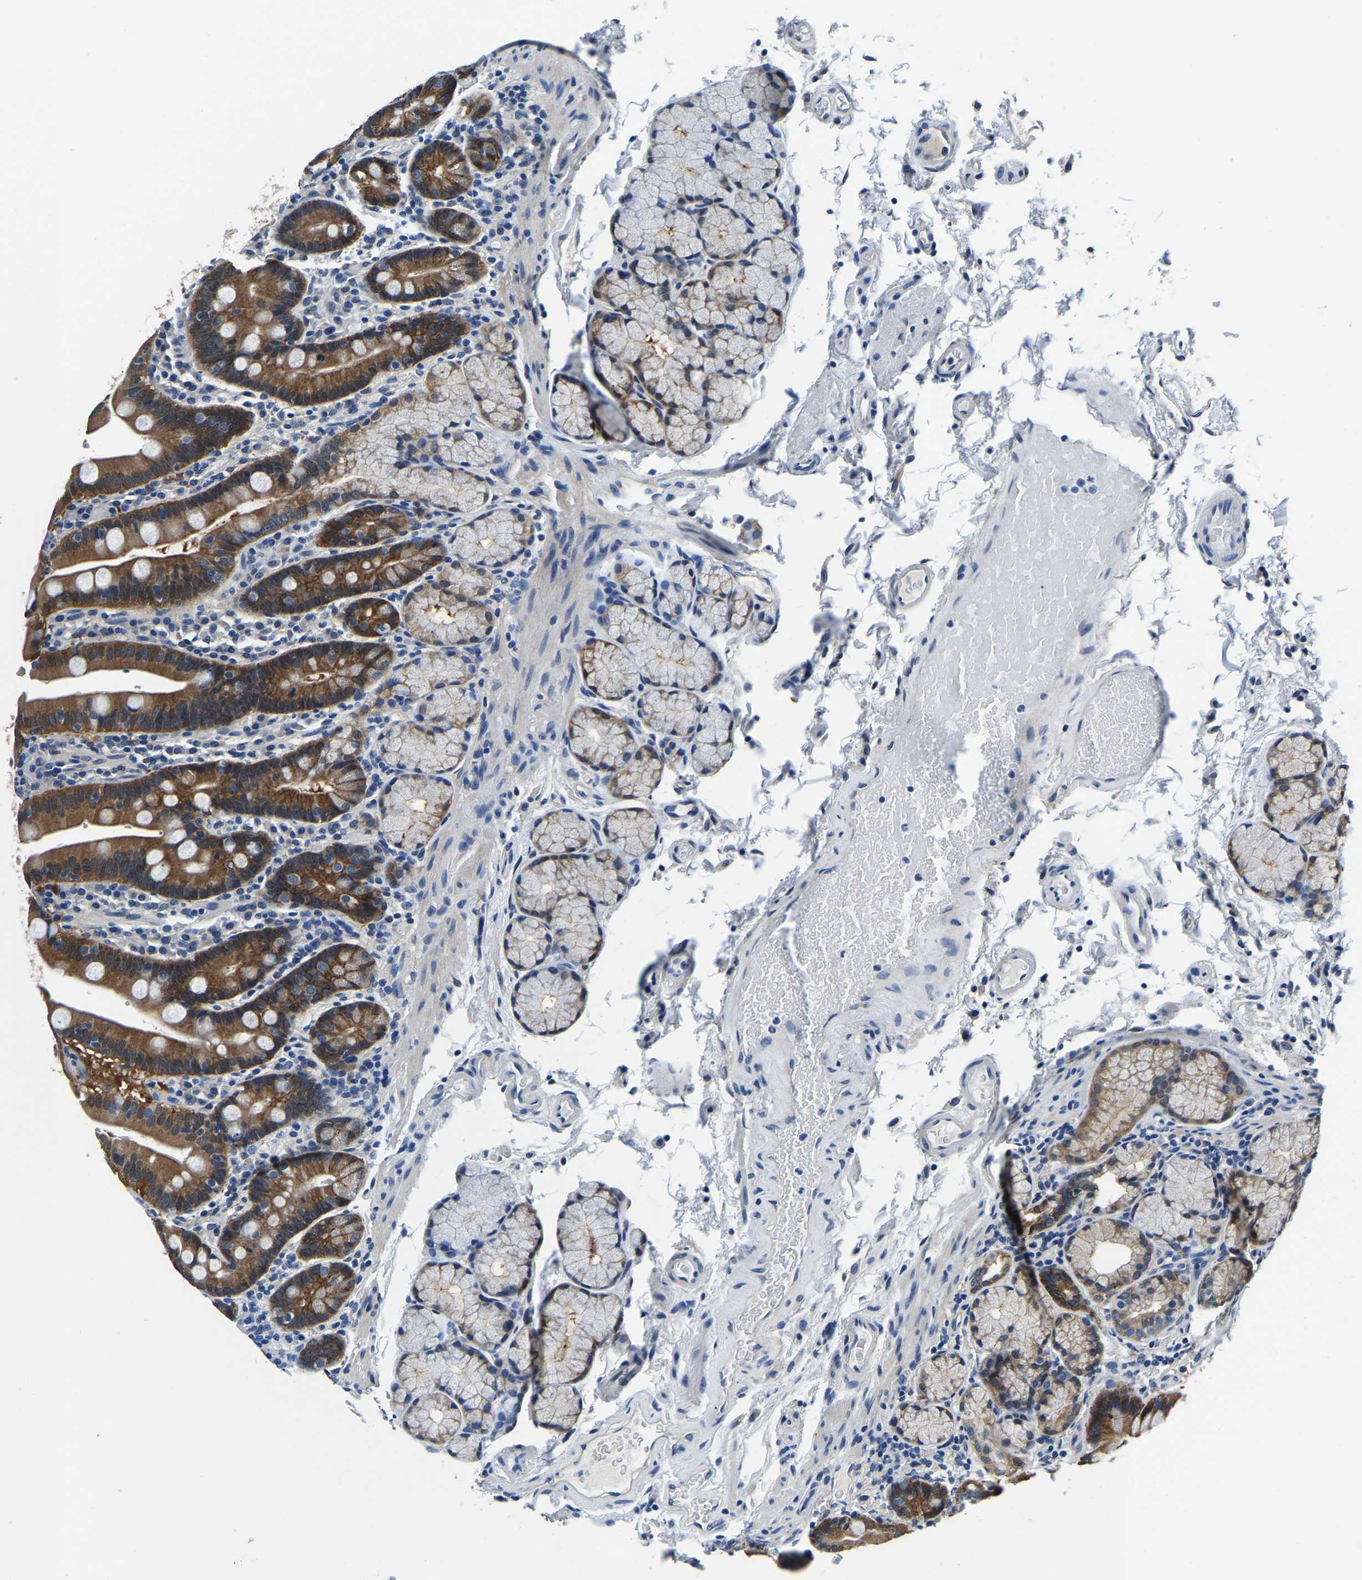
{"staining": {"intensity": "strong", "quantity": ">75%", "location": "cytoplasmic/membranous"}, "tissue": "duodenum", "cell_type": "Glandular cells", "image_type": "normal", "snomed": [{"axis": "morphology", "description": "Normal tissue, NOS"}, {"axis": "topography", "description": "Small intestine, NOS"}], "caption": "A high amount of strong cytoplasmic/membranous staining is seen in approximately >75% of glandular cells in normal duodenum. The protein of interest is stained brown, and the nuclei are stained in blue (DAB (3,3'-diaminobenzidine) IHC with brightfield microscopy, high magnification).", "gene": "ACO1", "patient": {"sex": "female", "age": 71}}